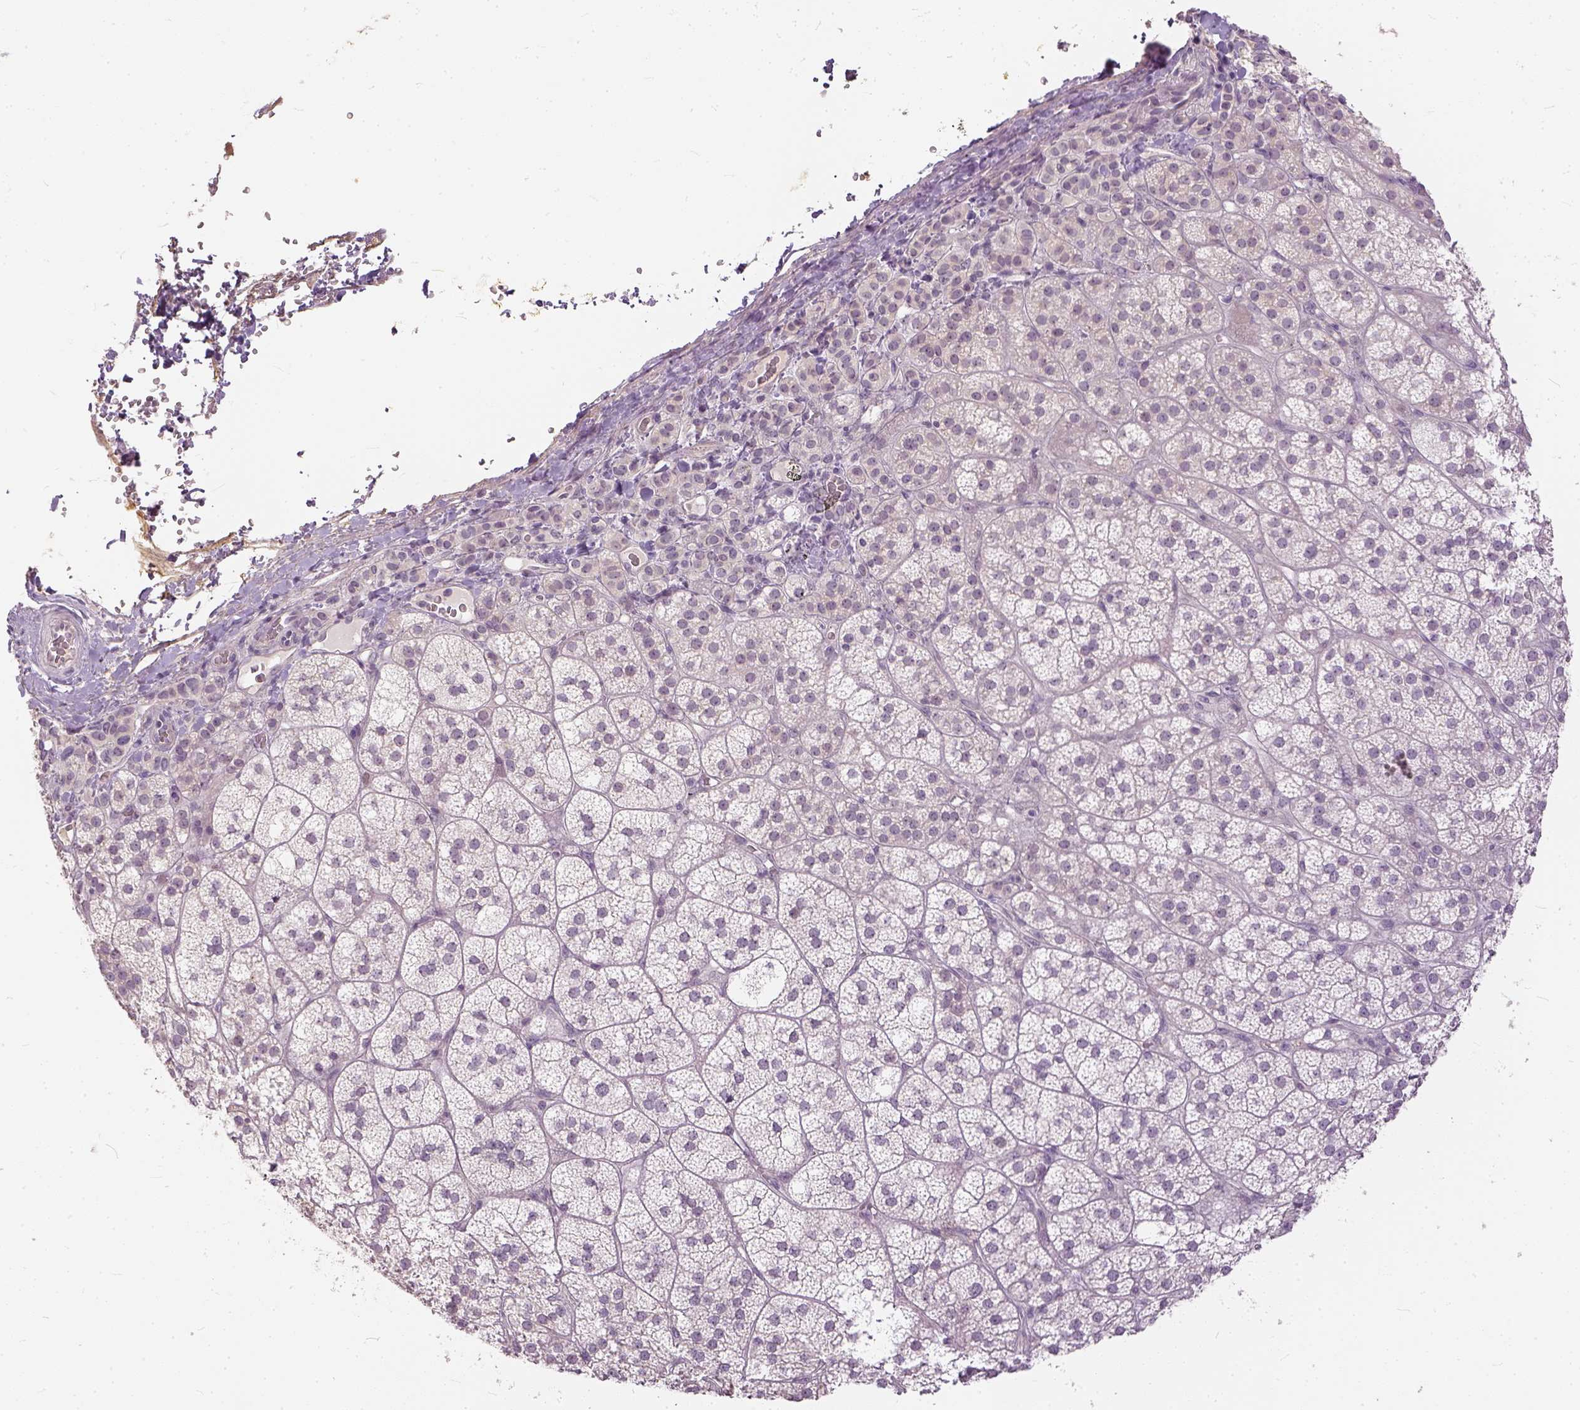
{"staining": {"intensity": "weak", "quantity": "<25%", "location": "cytoplasmic/membranous"}, "tissue": "adrenal gland", "cell_type": "Glandular cells", "image_type": "normal", "snomed": [{"axis": "morphology", "description": "Normal tissue, NOS"}, {"axis": "topography", "description": "Adrenal gland"}], "caption": "IHC micrograph of unremarkable adrenal gland: human adrenal gland stained with DAB displays no significant protein expression in glandular cells.", "gene": "ANO2", "patient": {"sex": "female", "age": 60}}